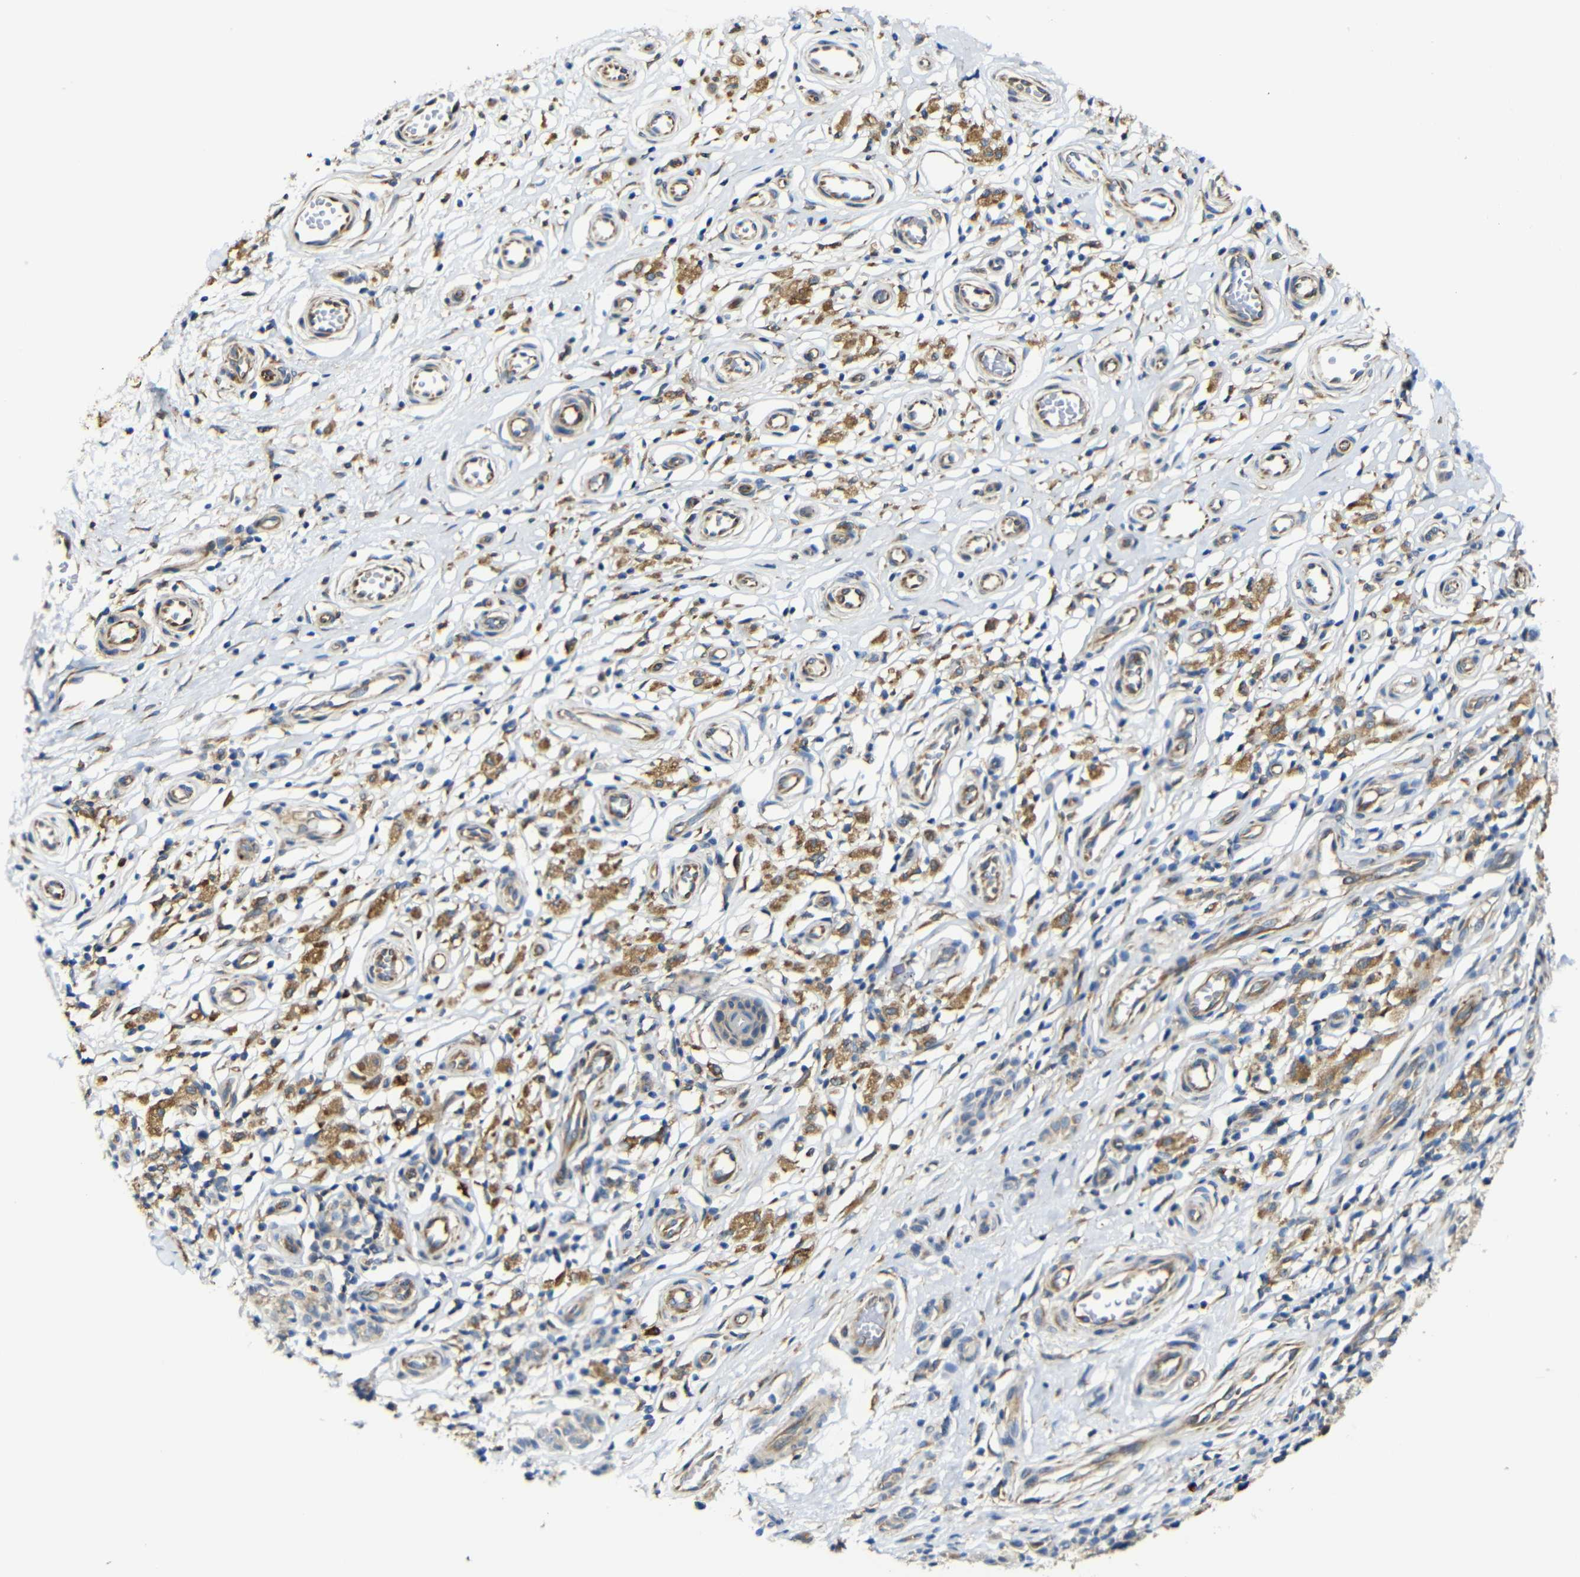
{"staining": {"intensity": "moderate", "quantity": ">75%", "location": "cytoplasmic/membranous"}, "tissue": "melanoma", "cell_type": "Tumor cells", "image_type": "cancer", "snomed": [{"axis": "morphology", "description": "Malignant melanoma, NOS"}, {"axis": "topography", "description": "Skin"}], "caption": "Human melanoma stained with a protein marker displays moderate staining in tumor cells.", "gene": "CLCC1", "patient": {"sex": "female", "age": 64}}